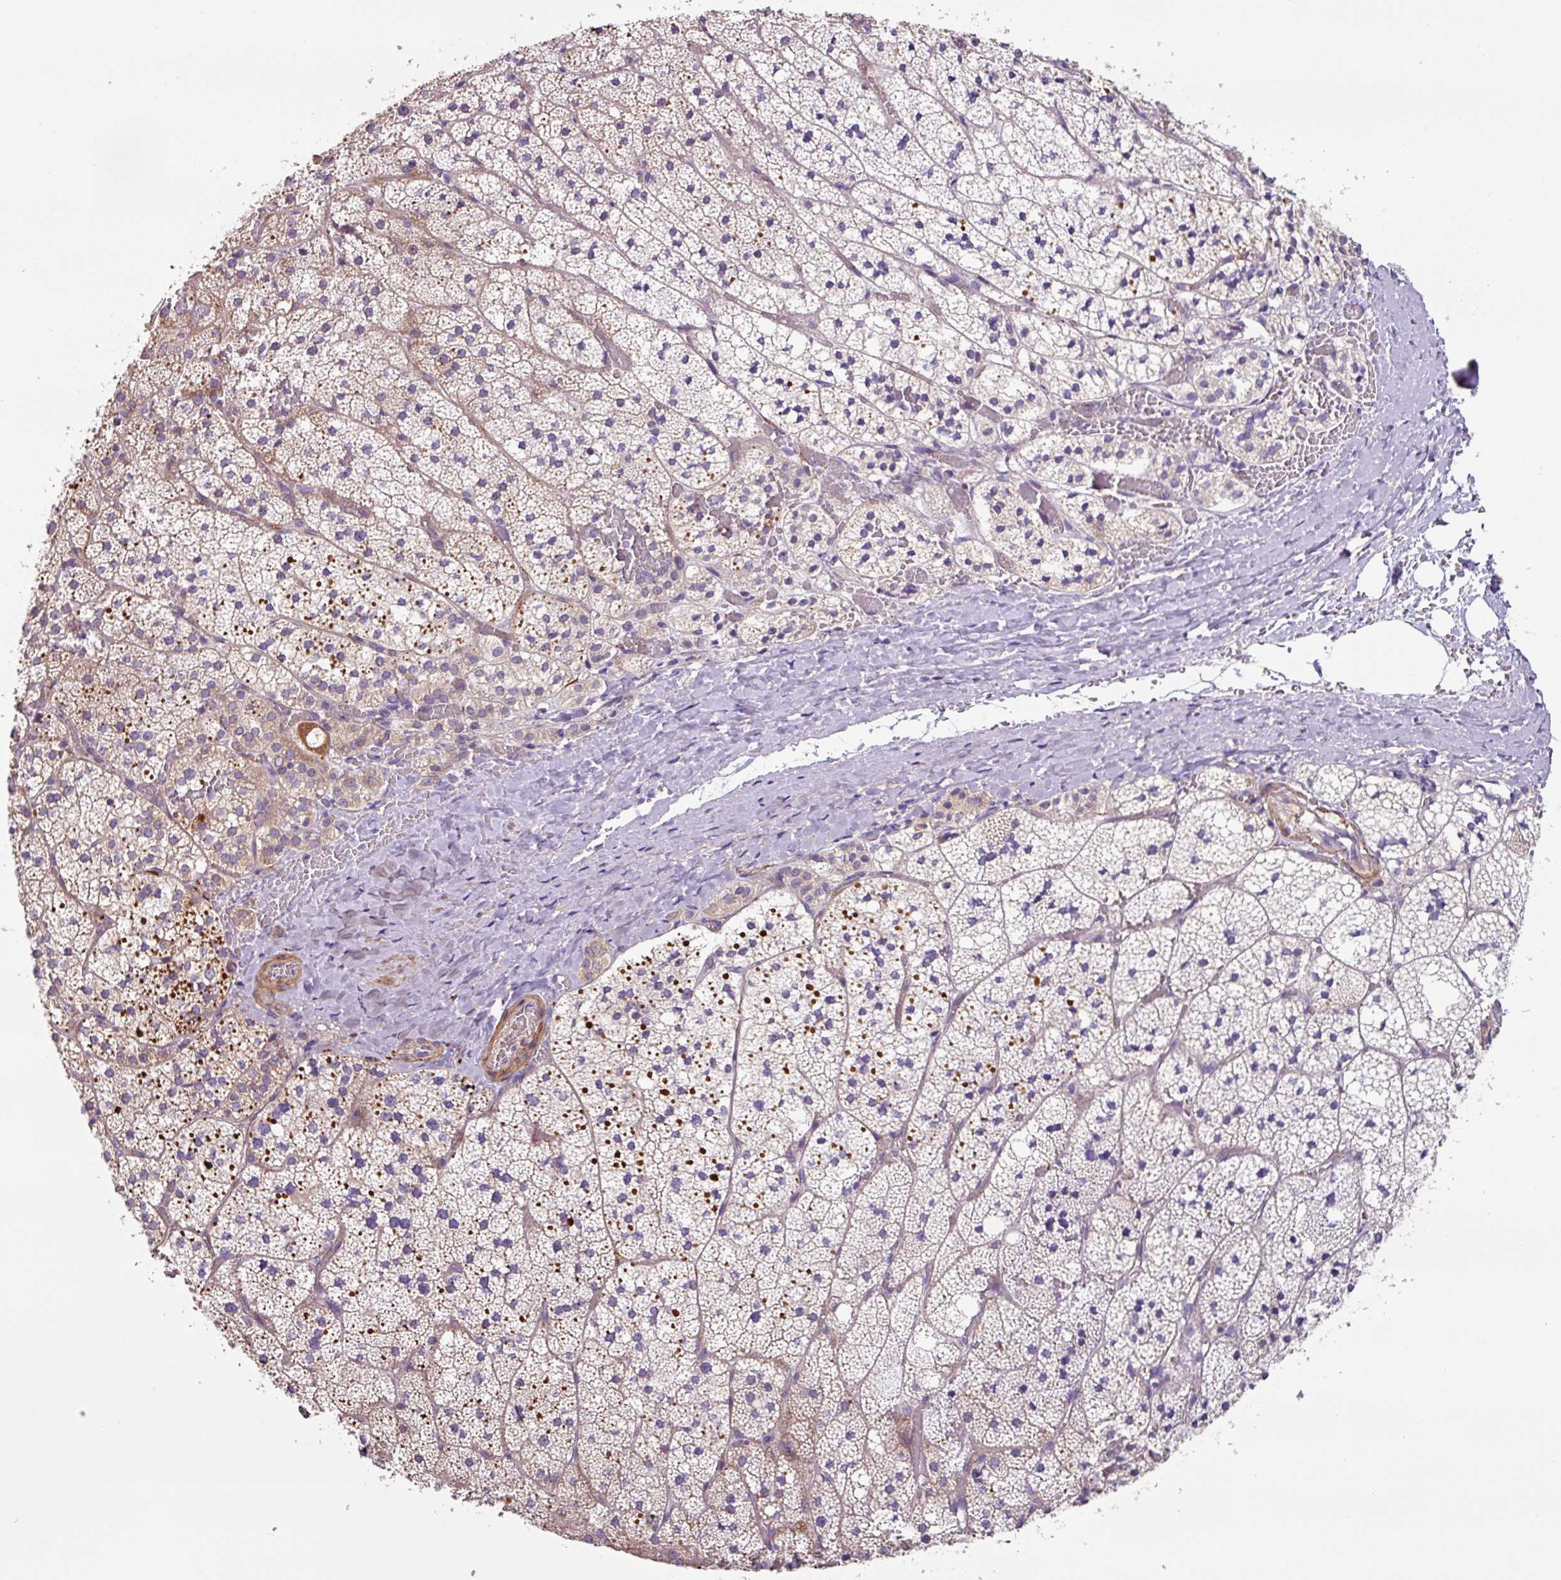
{"staining": {"intensity": "moderate", "quantity": "25%-75%", "location": "cytoplasmic/membranous"}, "tissue": "adrenal gland", "cell_type": "Glandular cells", "image_type": "normal", "snomed": [{"axis": "morphology", "description": "Normal tissue, NOS"}, {"axis": "topography", "description": "Adrenal gland"}], "caption": "Adrenal gland stained for a protein (brown) displays moderate cytoplasmic/membranous positive staining in about 25%-75% of glandular cells.", "gene": "MRRF", "patient": {"sex": "male", "age": 53}}